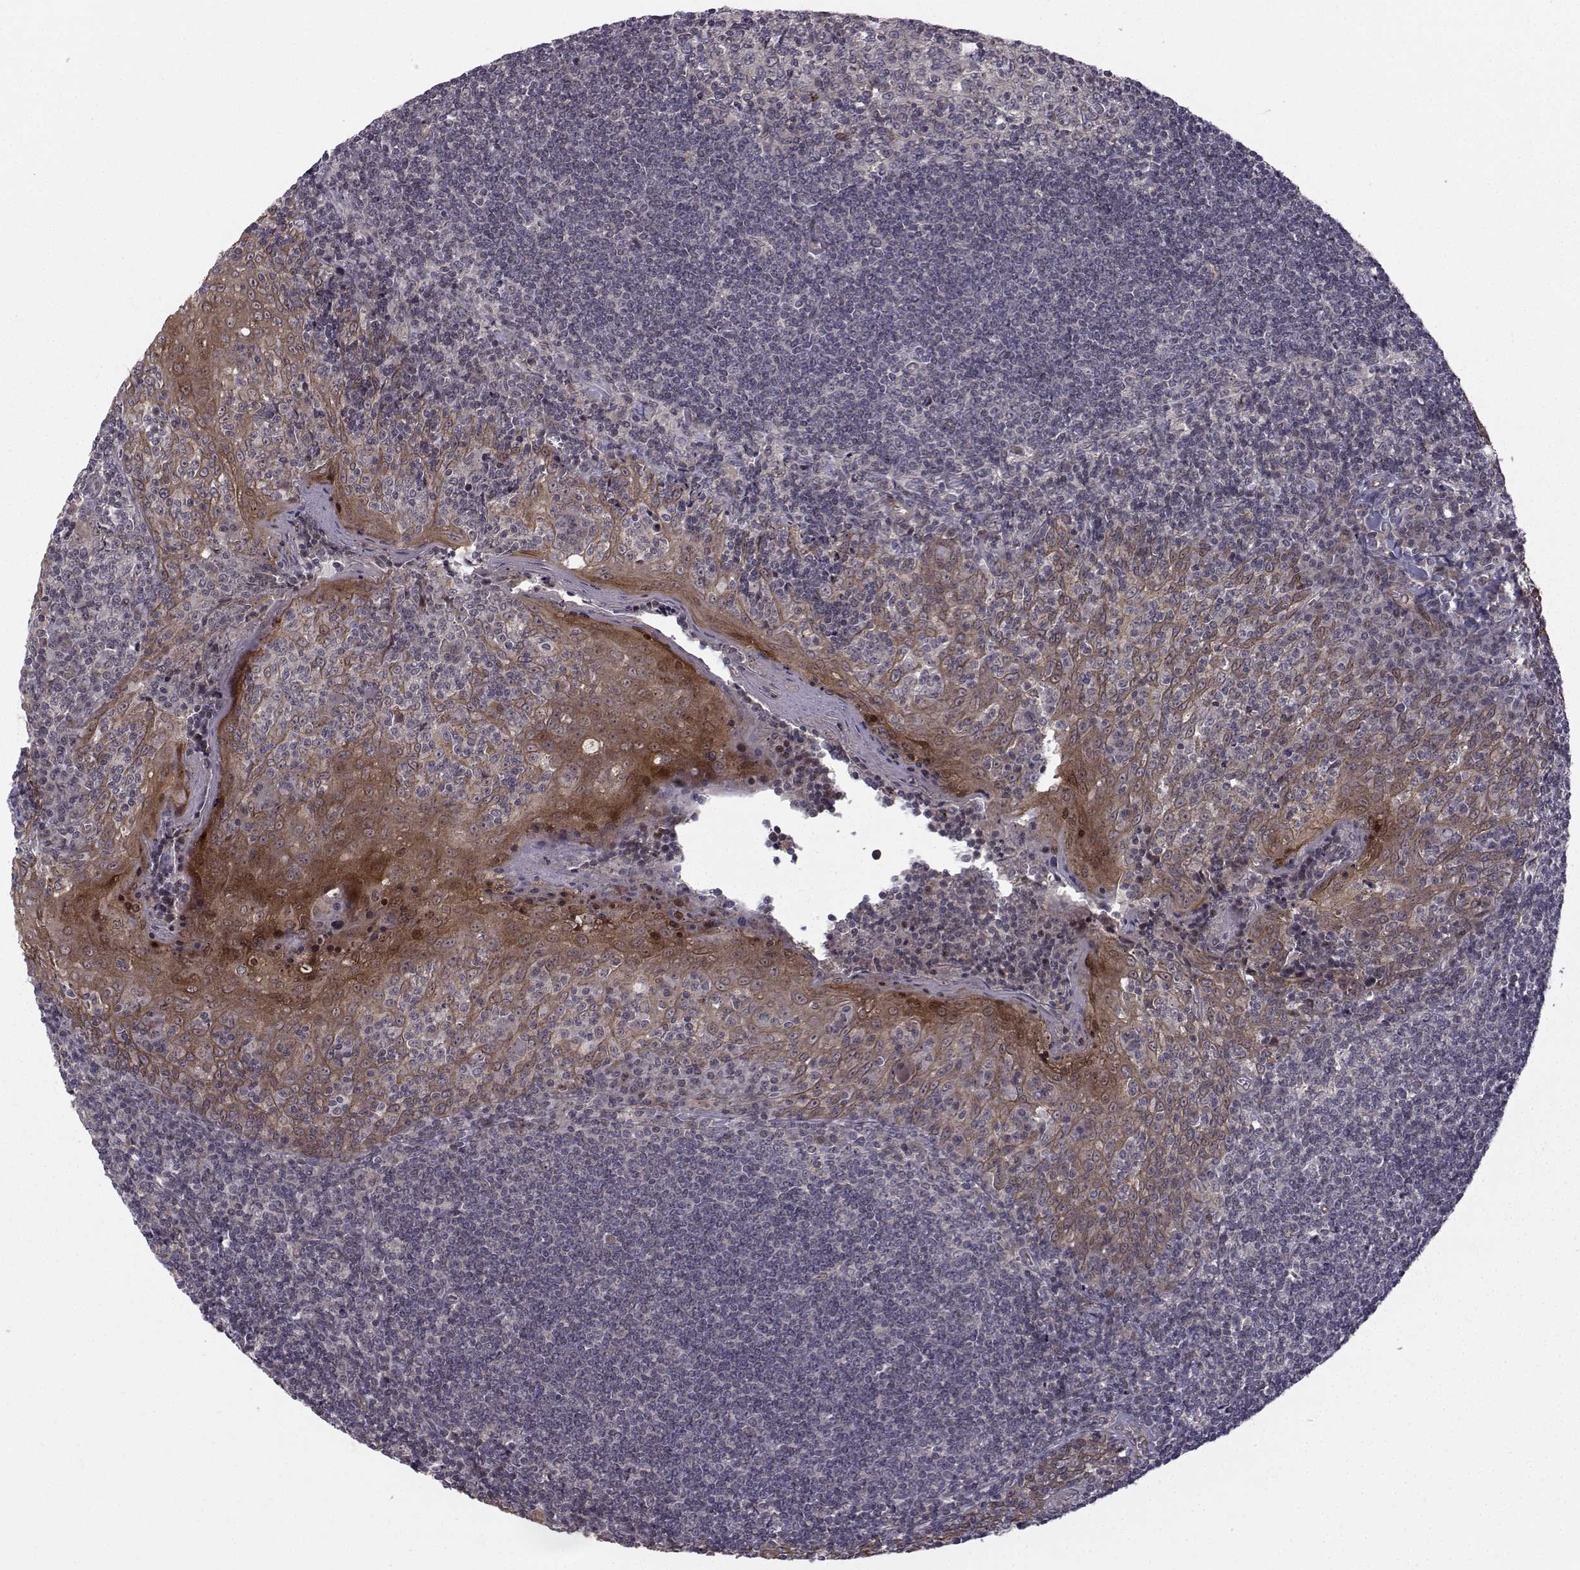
{"staining": {"intensity": "negative", "quantity": "none", "location": "none"}, "tissue": "tonsil", "cell_type": "Germinal center cells", "image_type": "normal", "snomed": [{"axis": "morphology", "description": "Normal tissue, NOS"}, {"axis": "topography", "description": "Tonsil"}], "caption": "Tonsil stained for a protein using immunohistochemistry (IHC) demonstrates no staining germinal center cells.", "gene": "APC", "patient": {"sex": "male", "age": 33}}